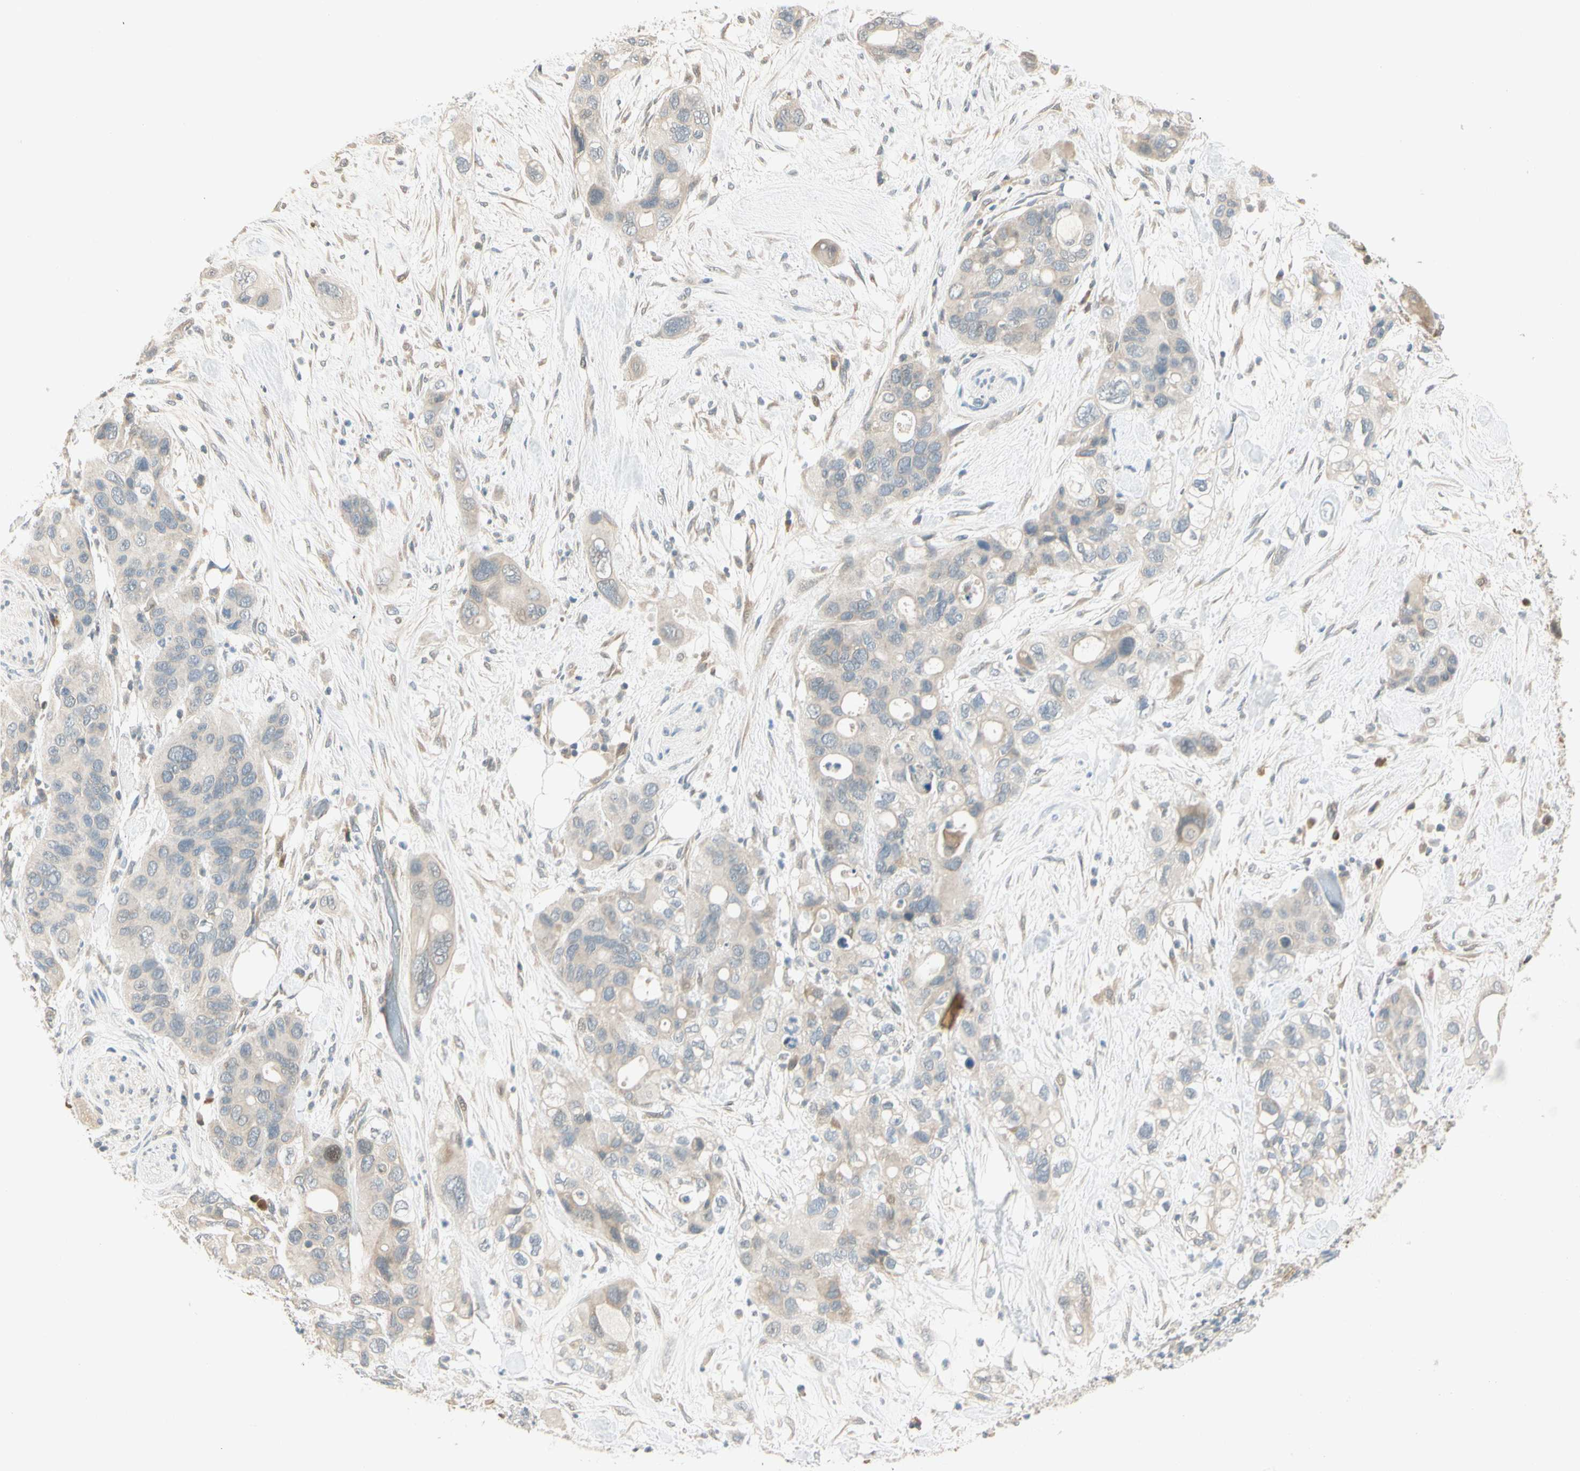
{"staining": {"intensity": "weak", "quantity": "25%-75%", "location": "cytoplasmic/membranous"}, "tissue": "pancreatic cancer", "cell_type": "Tumor cells", "image_type": "cancer", "snomed": [{"axis": "morphology", "description": "Adenocarcinoma, NOS"}, {"axis": "topography", "description": "Pancreas"}], "caption": "Weak cytoplasmic/membranous expression for a protein is identified in about 25%-75% of tumor cells of adenocarcinoma (pancreatic) using immunohistochemistry (IHC).", "gene": "PCDHB15", "patient": {"sex": "female", "age": 71}}